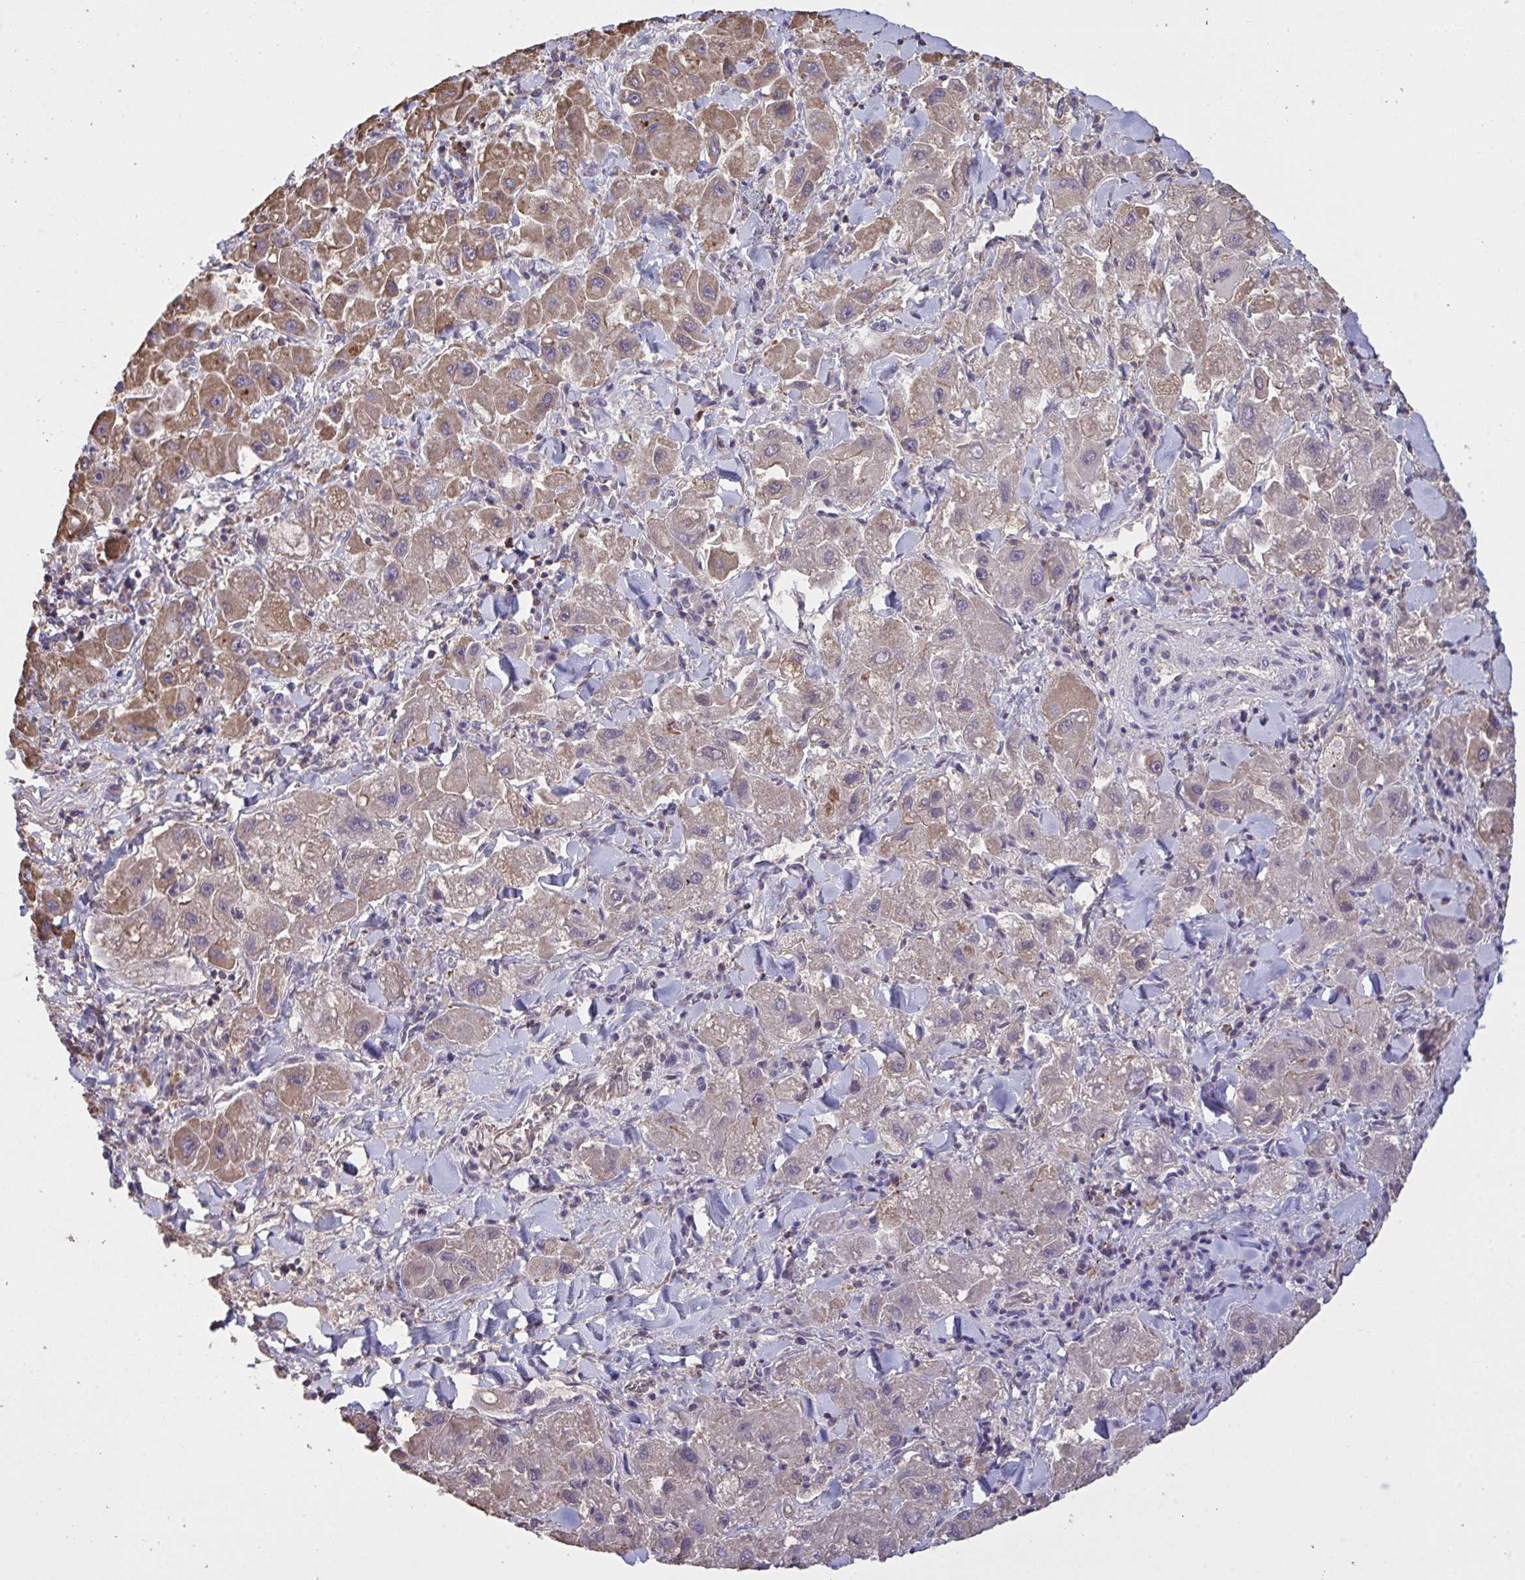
{"staining": {"intensity": "moderate", "quantity": "25%-75%", "location": "cytoplasmic/membranous"}, "tissue": "liver cancer", "cell_type": "Tumor cells", "image_type": "cancer", "snomed": [{"axis": "morphology", "description": "Carcinoma, Hepatocellular, NOS"}, {"axis": "topography", "description": "Liver"}], "caption": "Moderate cytoplasmic/membranous protein positivity is seen in approximately 25%-75% of tumor cells in liver cancer (hepatocellular carcinoma).", "gene": "PPM1H", "patient": {"sex": "male", "age": 24}}